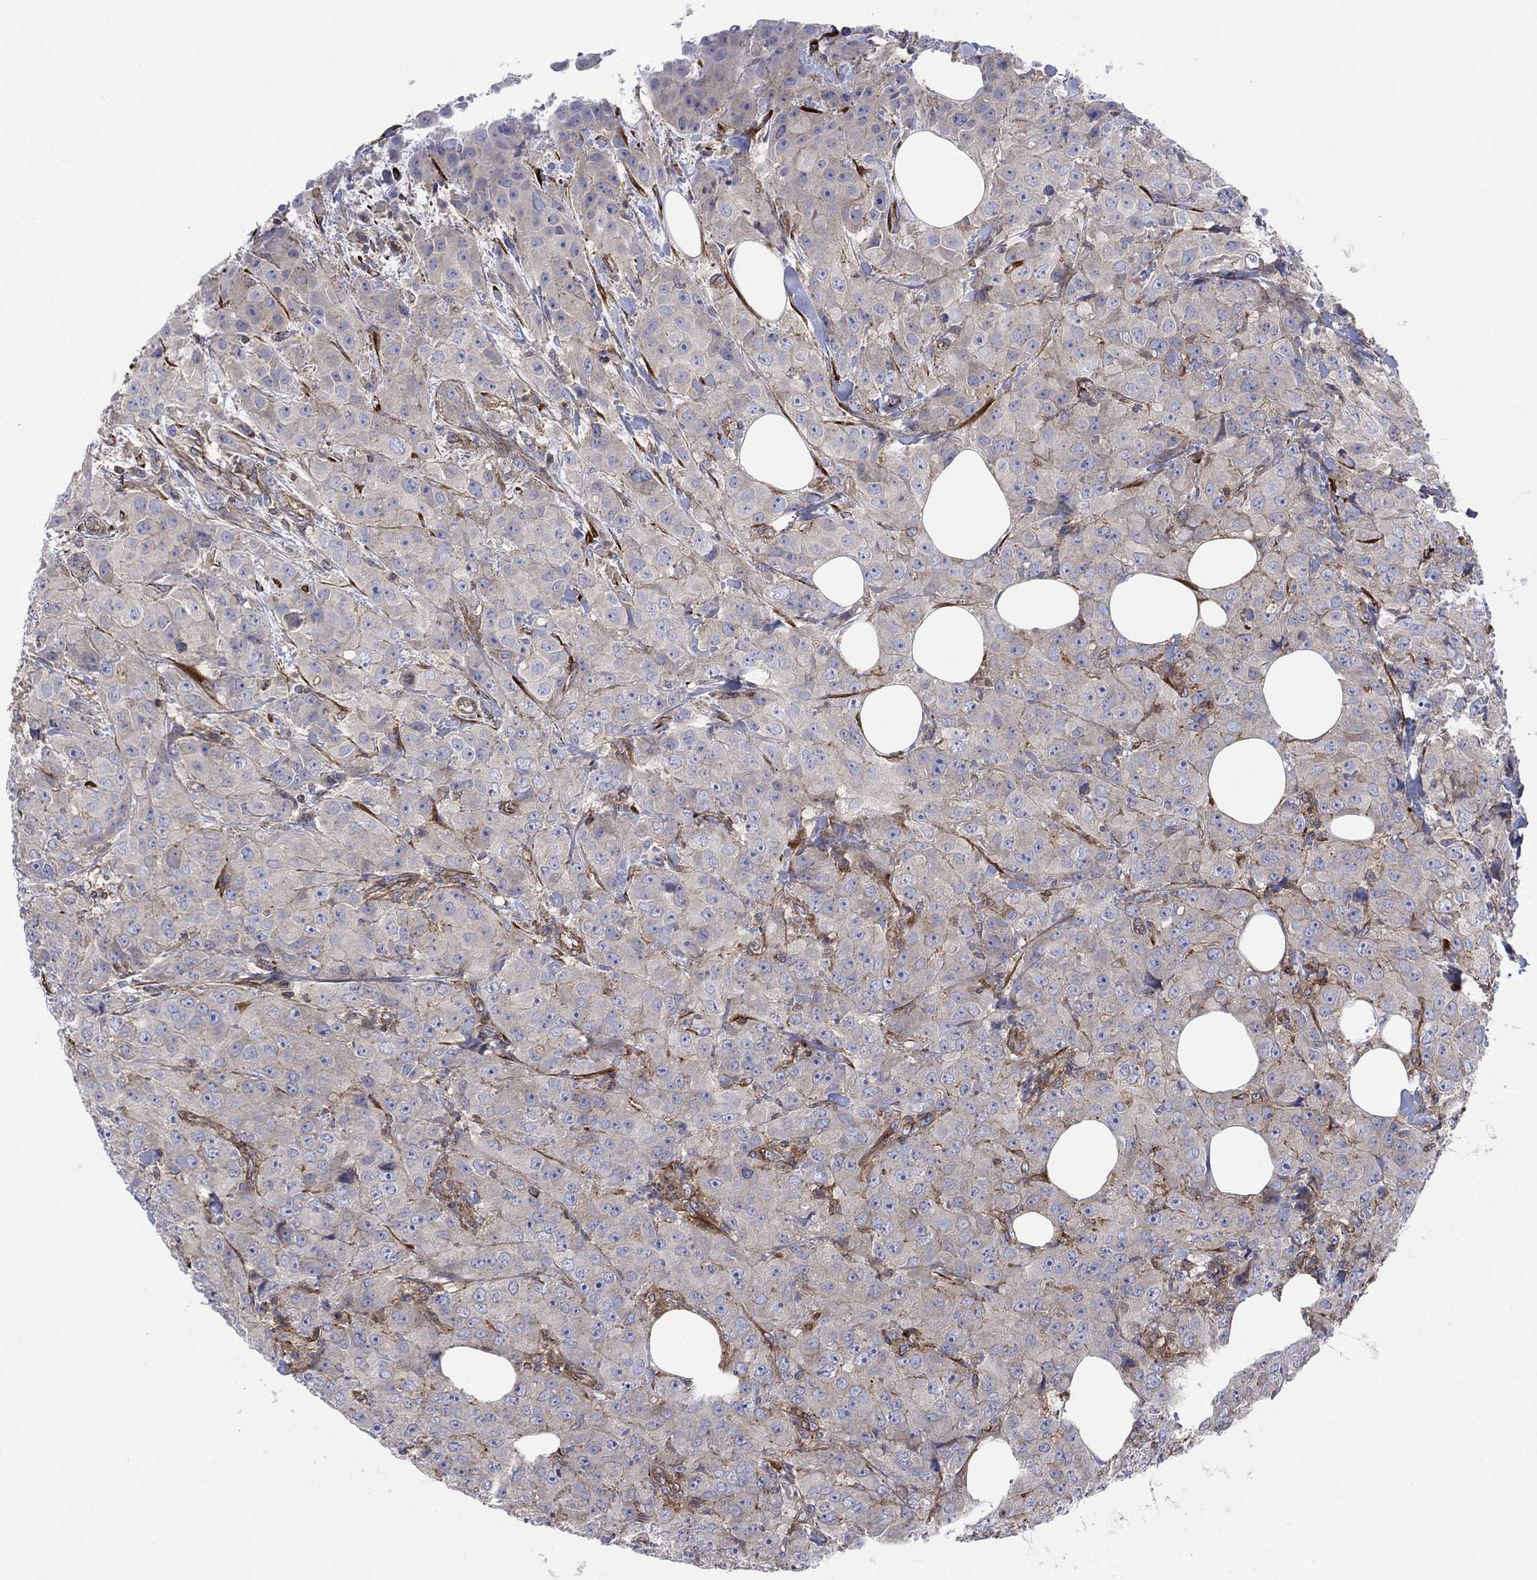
{"staining": {"intensity": "strong", "quantity": "<25%", "location": "cytoplasmic/membranous"}, "tissue": "breast cancer", "cell_type": "Tumor cells", "image_type": "cancer", "snomed": [{"axis": "morphology", "description": "Duct carcinoma"}, {"axis": "topography", "description": "Breast"}], "caption": "The immunohistochemical stain labels strong cytoplasmic/membranous staining in tumor cells of breast intraductal carcinoma tissue. The protein of interest is stained brown, and the nuclei are stained in blue (DAB IHC with brightfield microscopy, high magnification).", "gene": "PAG1", "patient": {"sex": "female", "age": 43}}